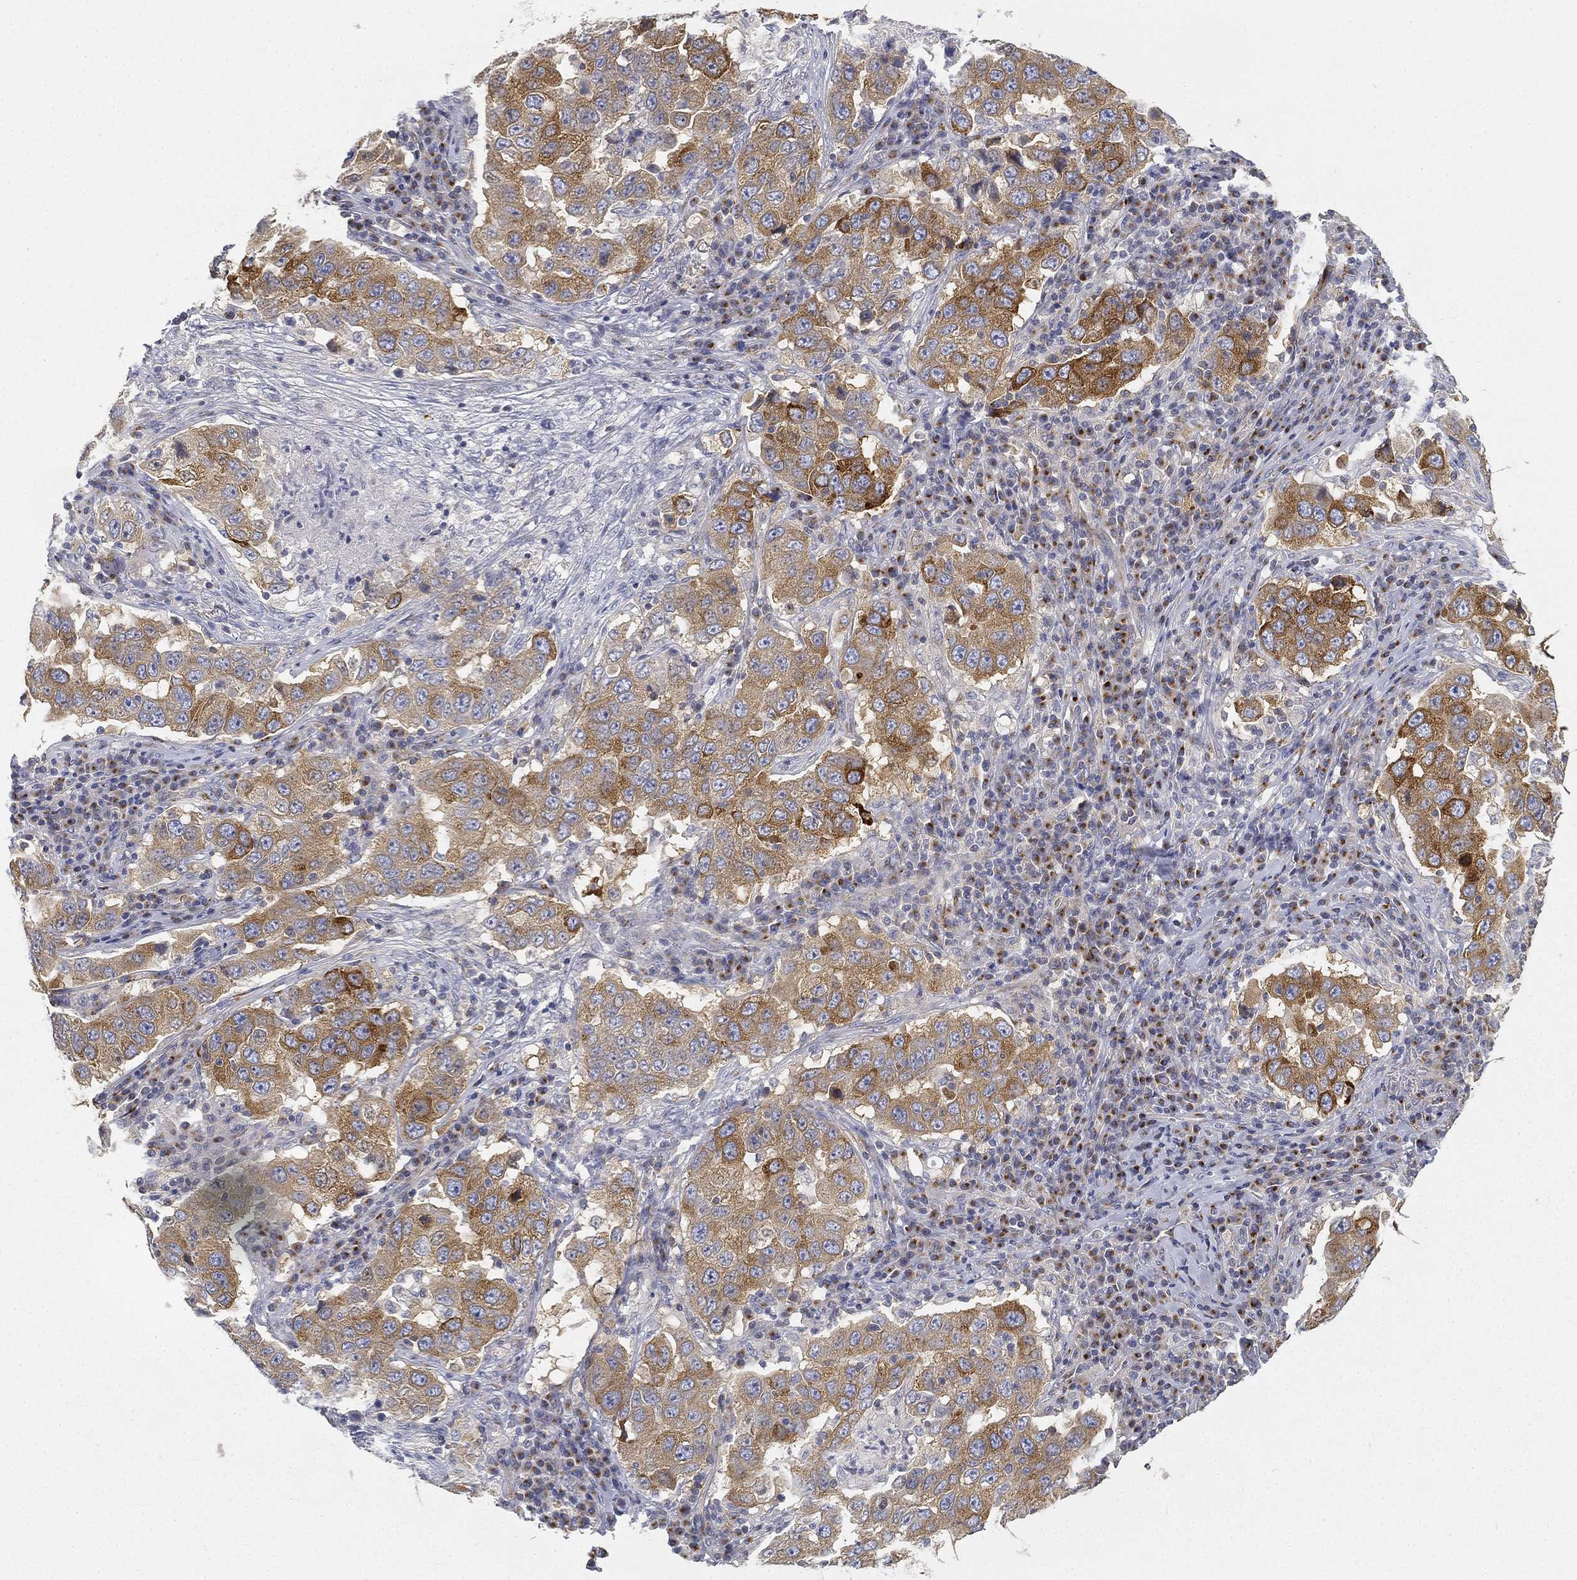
{"staining": {"intensity": "strong", "quantity": "<25%", "location": "cytoplasmic/membranous"}, "tissue": "lung cancer", "cell_type": "Tumor cells", "image_type": "cancer", "snomed": [{"axis": "morphology", "description": "Adenocarcinoma, NOS"}, {"axis": "topography", "description": "Lung"}], "caption": "Immunohistochemical staining of lung cancer demonstrates medium levels of strong cytoplasmic/membranous positivity in approximately <25% of tumor cells.", "gene": "TMEM25", "patient": {"sex": "male", "age": 73}}